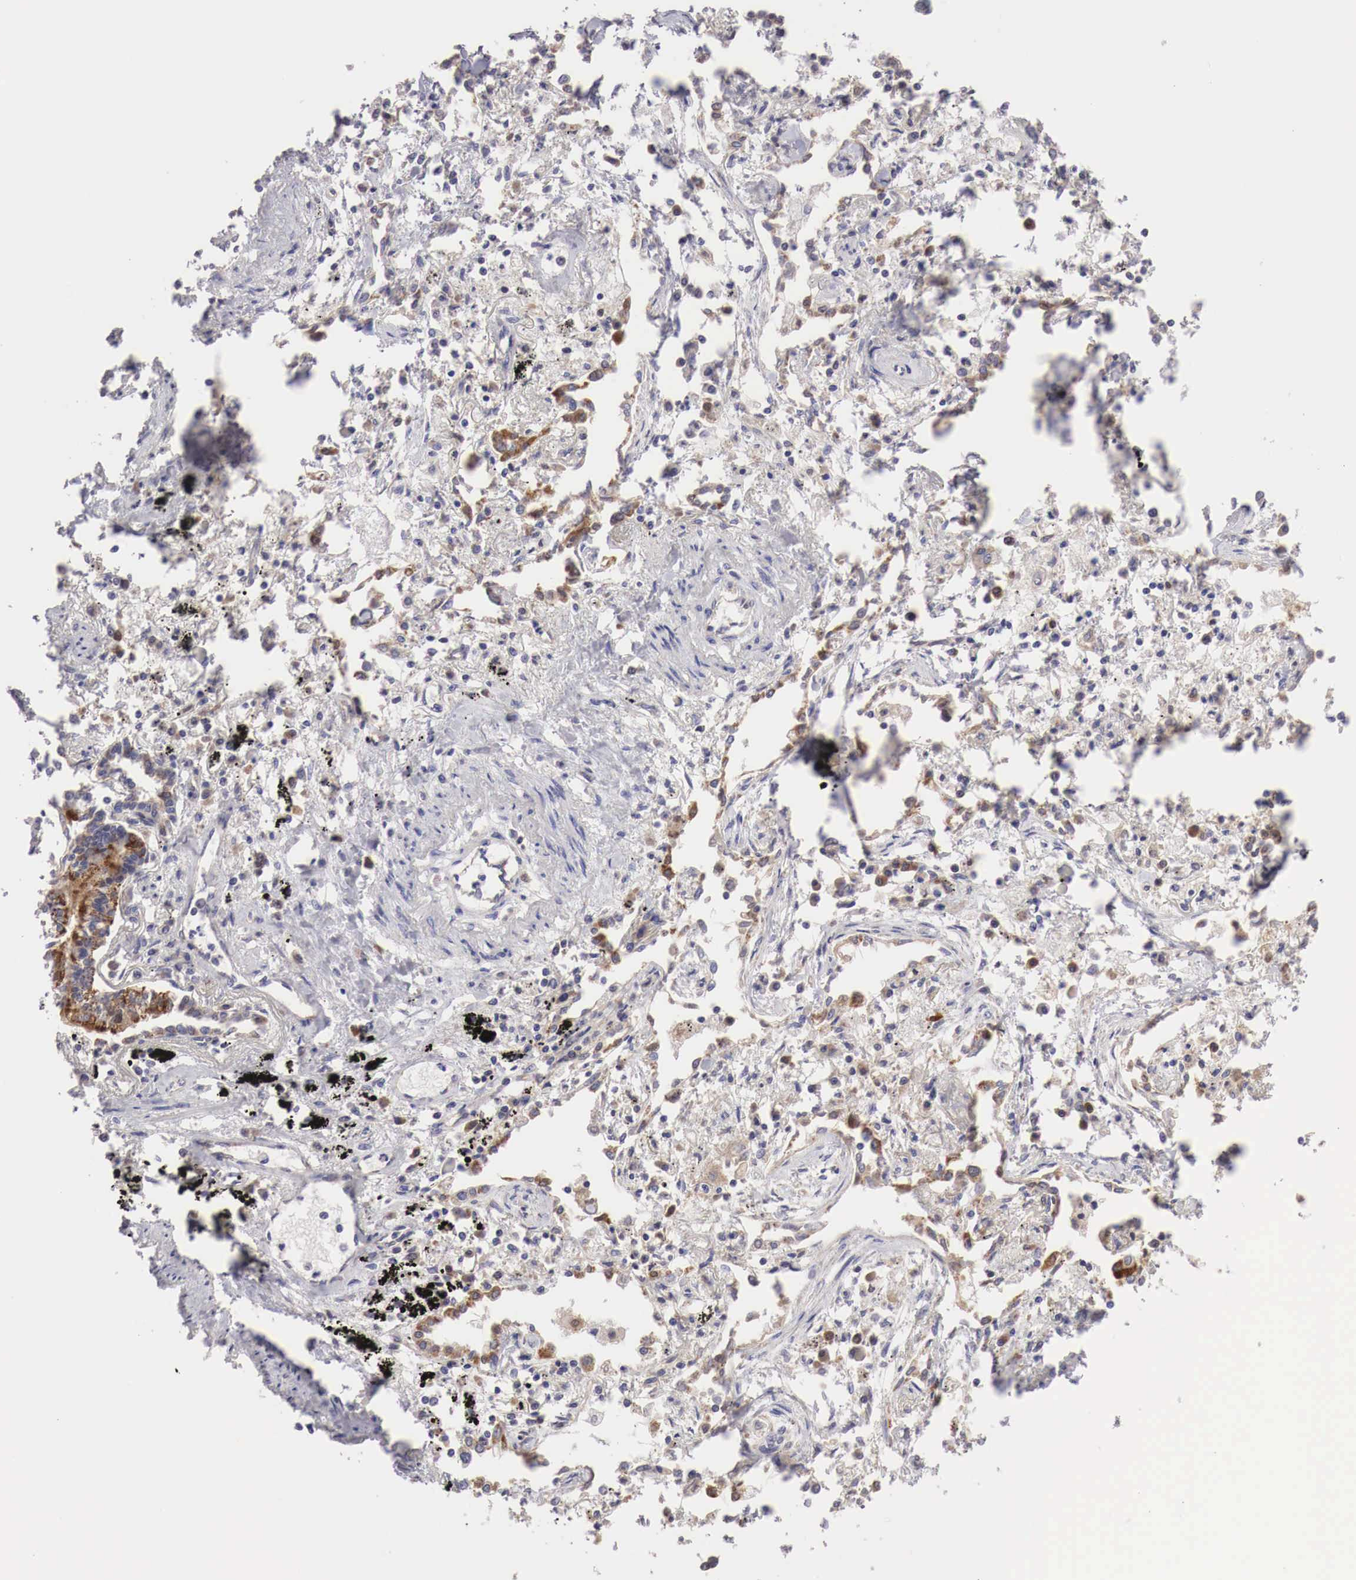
{"staining": {"intensity": "weak", "quantity": ">75%", "location": "cytoplasmic/membranous"}, "tissue": "lung cancer", "cell_type": "Tumor cells", "image_type": "cancer", "snomed": [{"axis": "morphology", "description": "Adenocarcinoma, NOS"}, {"axis": "topography", "description": "Lung"}], "caption": "Adenocarcinoma (lung) tissue reveals weak cytoplasmic/membranous positivity in about >75% of tumor cells, visualized by immunohistochemistry.", "gene": "XPNPEP3", "patient": {"sex": "male", "age": 60}}